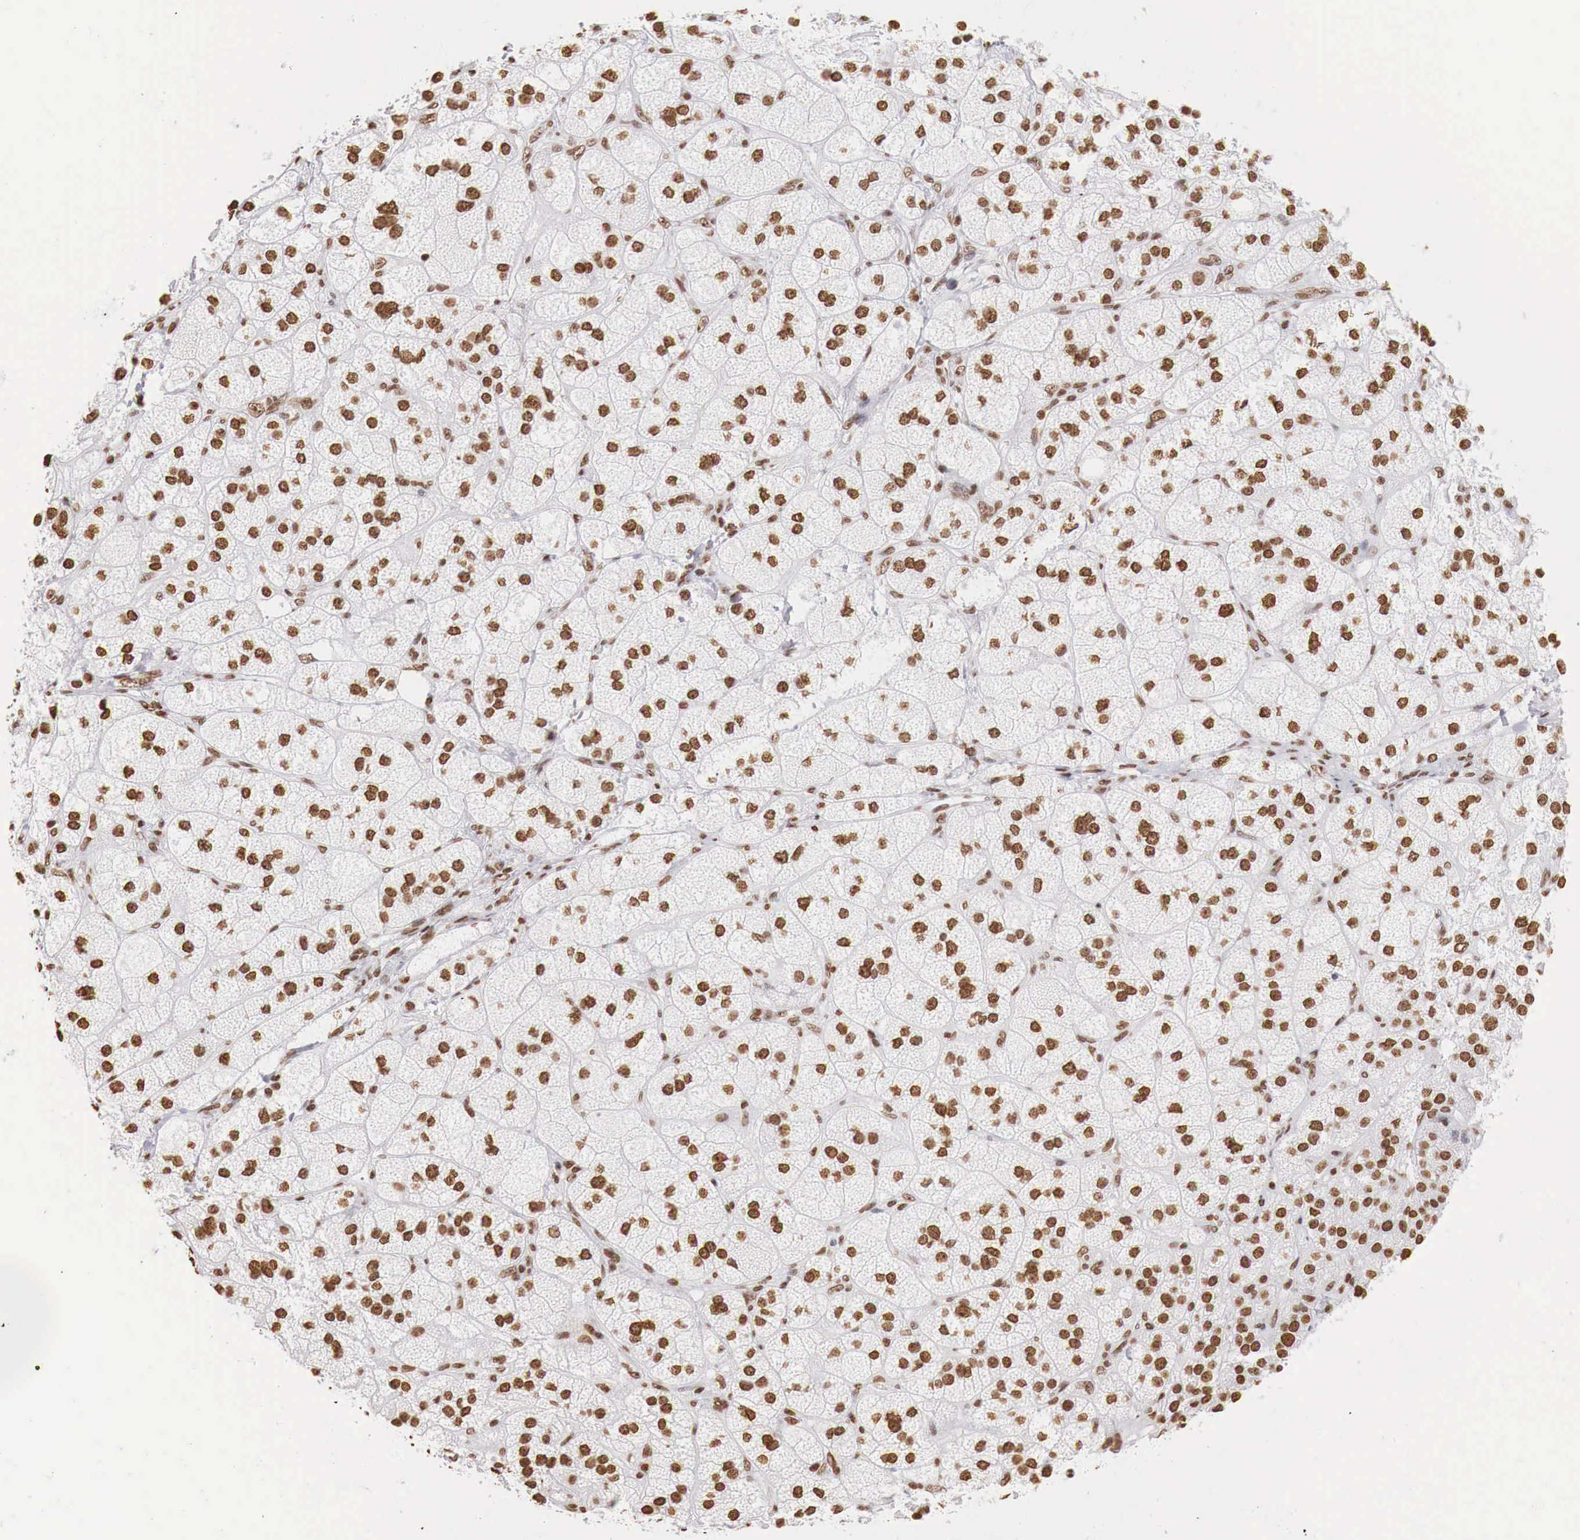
{"staining": {"intensity": "strong", "quantity": ">75%", "location": "nuclear"}, "tissue": "adrenal gland", "cell_type": "Glandular cells", "image_type": "normal", "snomed": [{"axis": "morphology", "description": "Normal tissue, NOS"}, {"axis": "topography", "description": "Adrenal gland"}], "caption": "Protein staining of normal adrenal gland demonstrates strong nuclear staining in approximately >75% of glandular cells. The staining was performed using DAB (3,3'-diaminobenzidine) to visualize the protein expression in brown, while the nuclei were stained in blue with hematoxylin (Magnification: 20x).", "gene": "DKC1", "patient": {"sex": "female", "age": 60}}